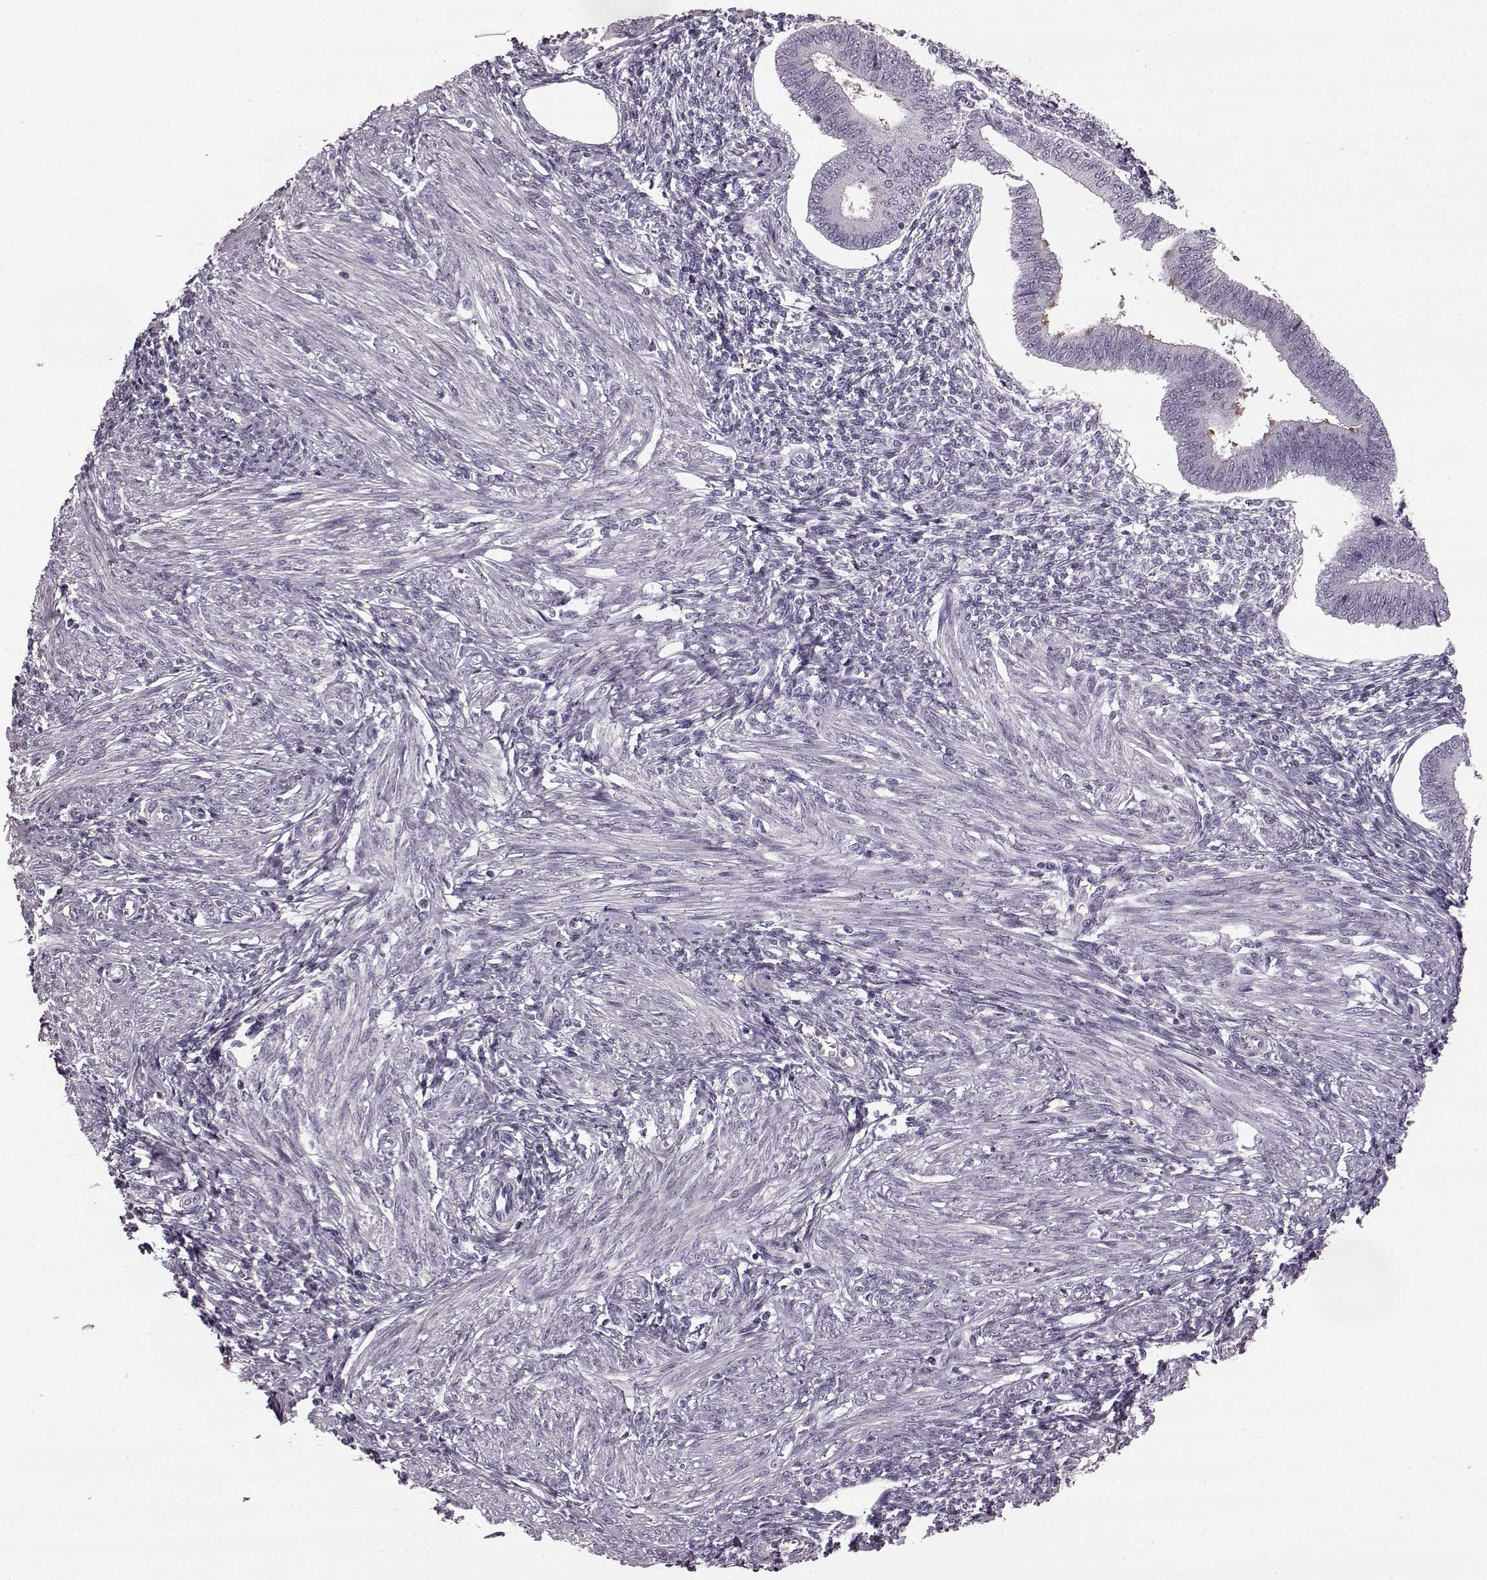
{"staining": {"intensity": "negative", "quantity": "none", "location": "none"}, "tissue": "endometrium", "cell_type": "Cells in endometrial stroma", "image_type": "normal", "snomed": [{"axis": "morphology", "description": "Normal tissue, NOS"}, {"axis": "topography", "description": "Endometrium"}], "caption": "The immunohistochemistry (IHC) histopathology image has no significant expression in cells in endometrial stroma of endometrium.", "gene": "ODAD4", "patient": {"sex": "female", "age": 42}}